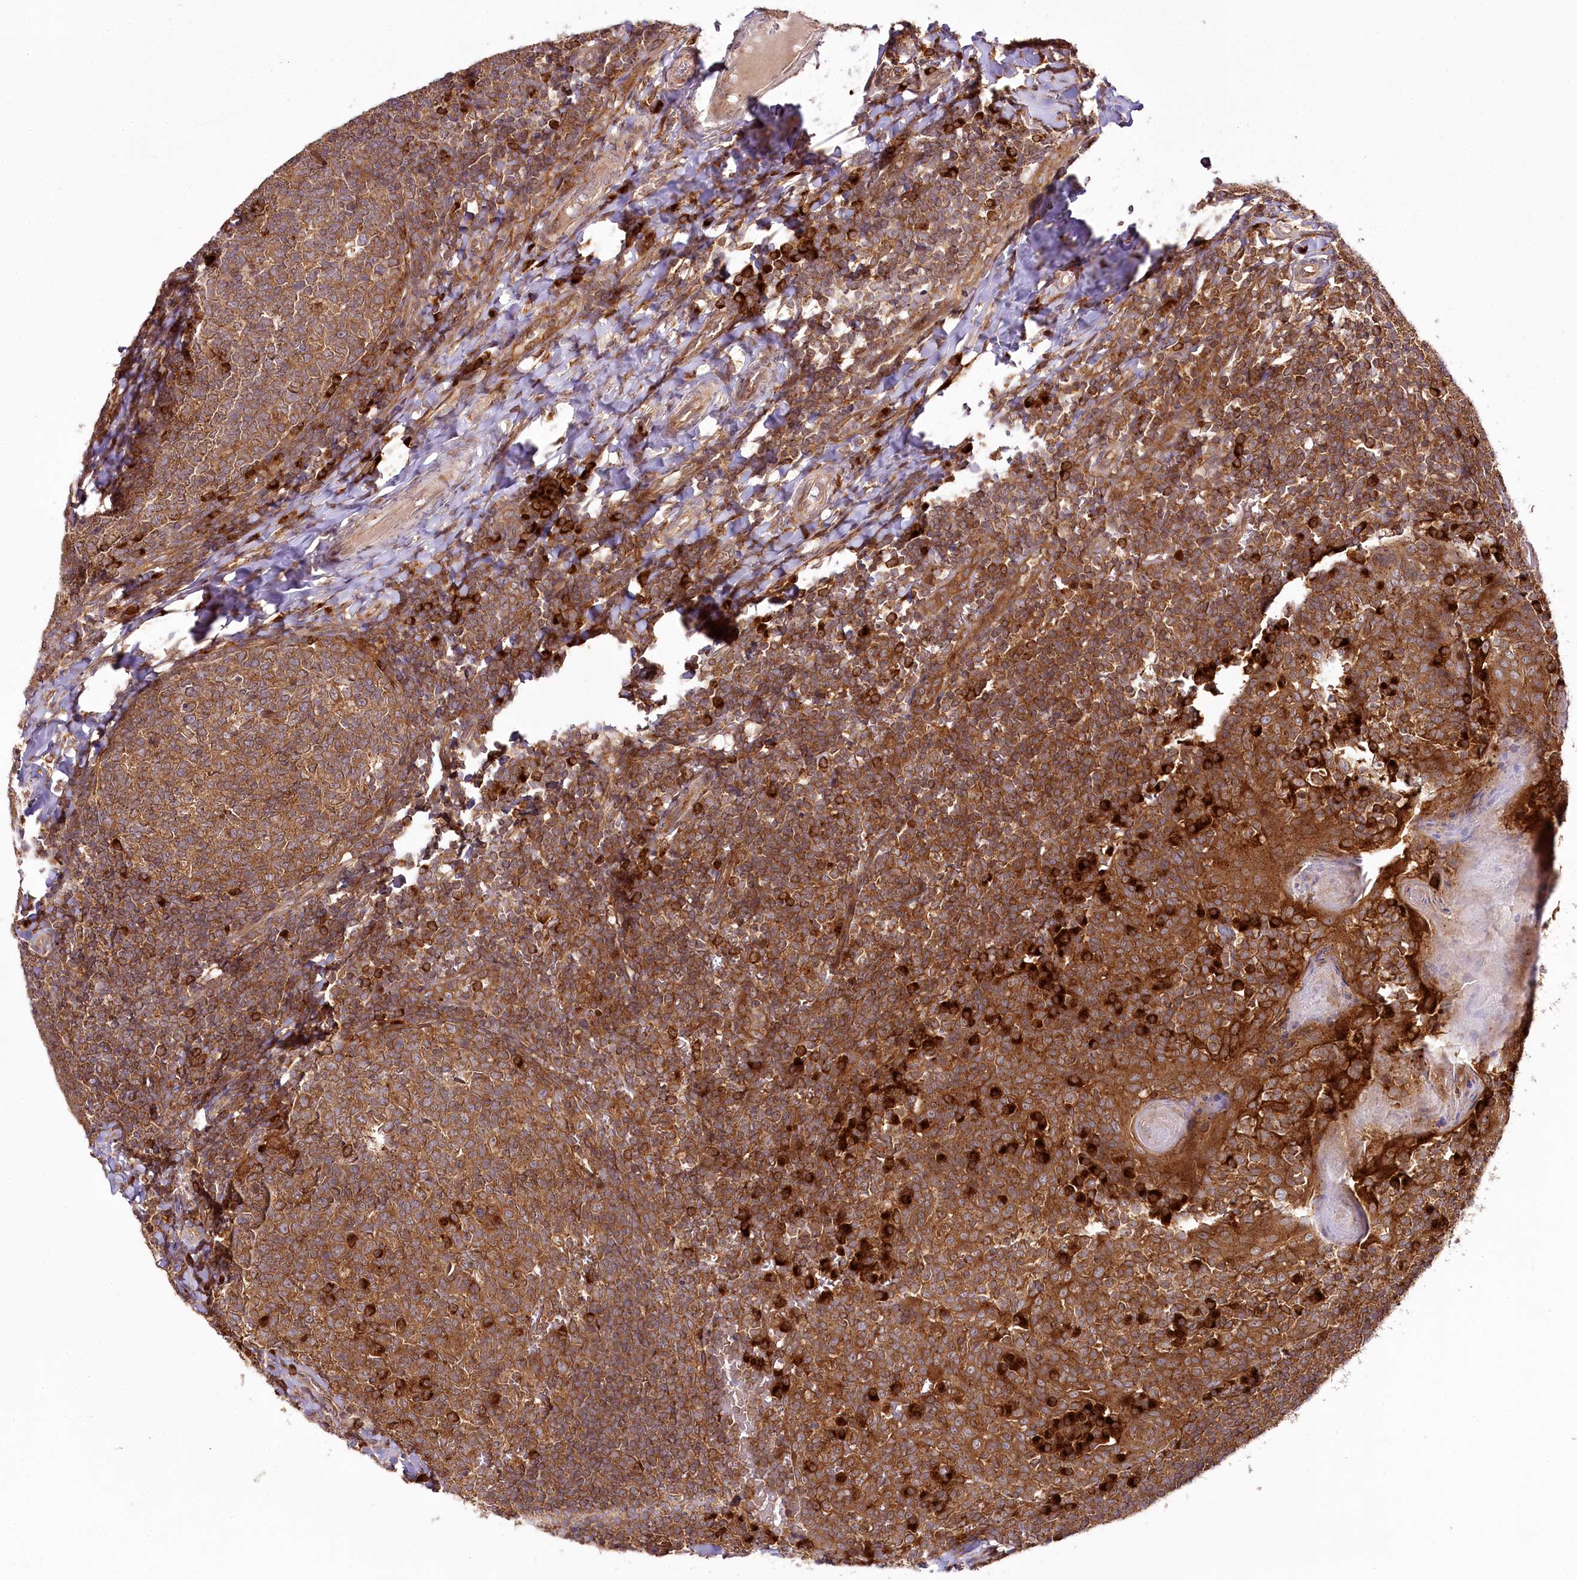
{"staining": {"intensity": "moderate", "quantity": ">75%", "location": "cytoplasmic/membranous"}, "tissue": "tonsil", "cell_type": "Germinal center cells", "image_type": "normal", "snomed": [{"axis": "morphology", "description": "Normal tissue, NOS"}, {"axis": "topography", "description": "Tonsil"}], "caption": "Protein expression analysis of unremarkable human tonsil reveals moderate cytoplasmic/membranous expression in about >75% of germinal center cells.", "gene": "COPG1", "patient": {"sex": "female", "age": 19}}